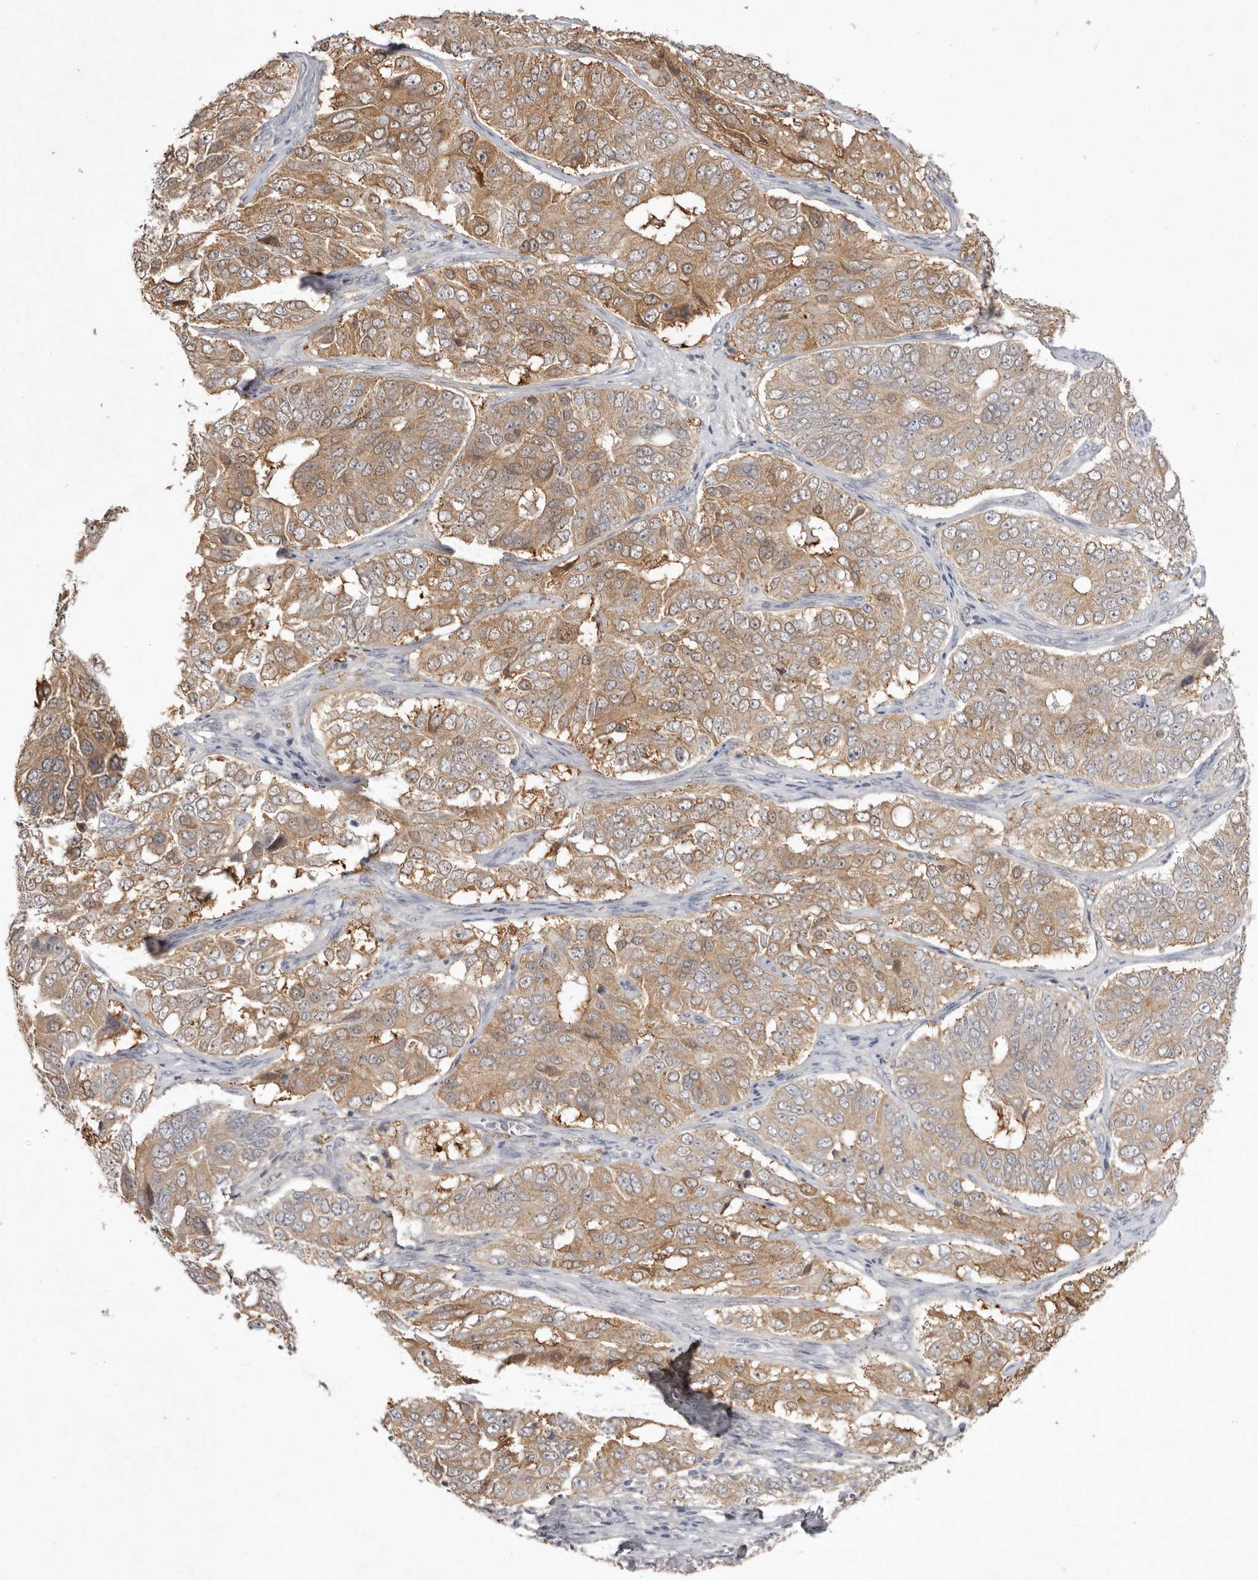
{"staining": {"intensity": "moderate", "quantity": ">75%", "location": "cytoplasmic/membranous"}, "tissue": "ovarian cancer", "cell_type": "Tumor cells", "image_type": "cancer", "snomed": [{"axis": "morphology", "description": "Carcinoma, endometroid"}, {"axis": "topography", "description": "Ovary"}], "caption": "Human ovarian cancer (endometroid carcinoma) stained for a protein (brown) exhibits moderate cytoplasmic/membranous positive expression in about >75% of tumor cells.", "gene": "TADA1", "patient": {"sex": "female", "age": 51}}